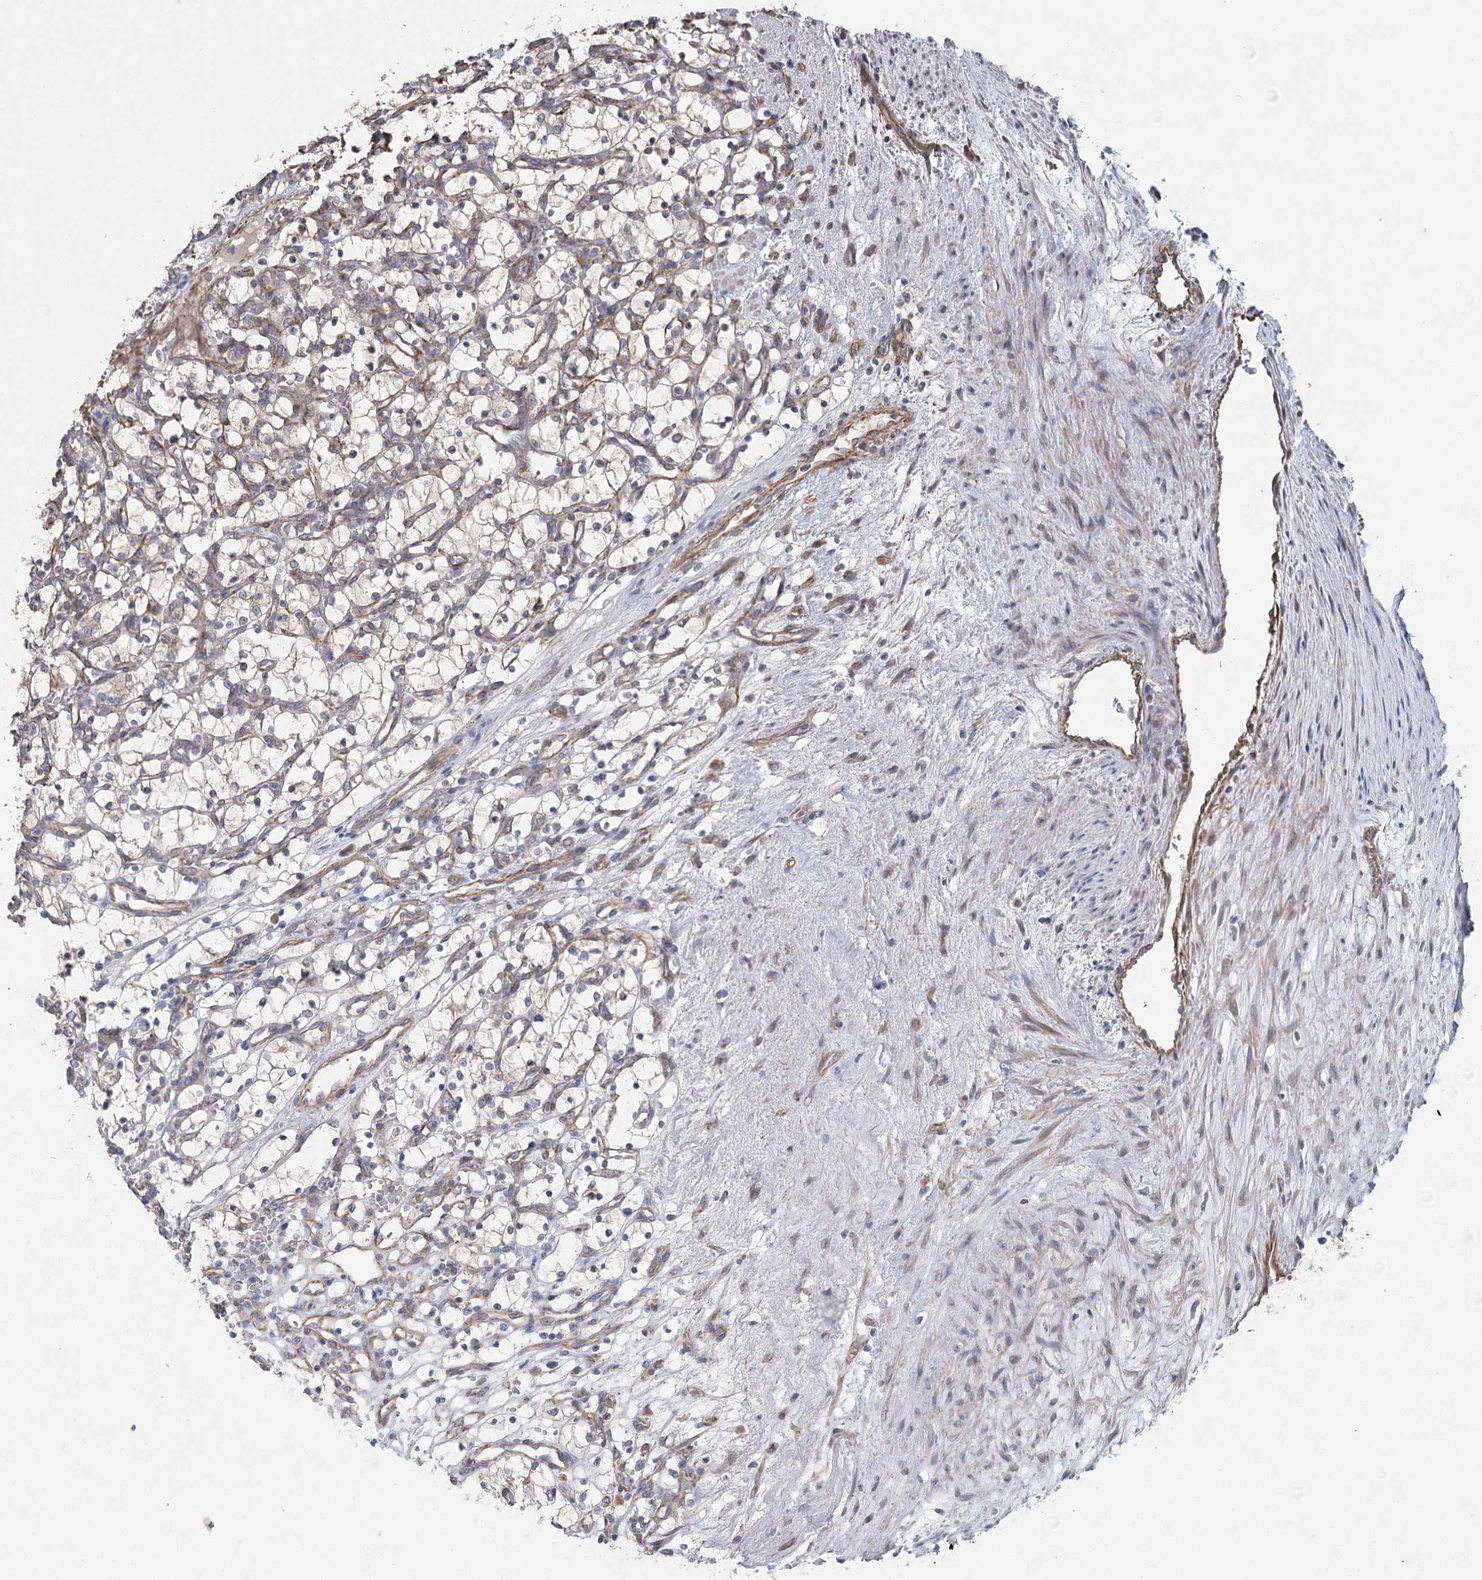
{"staining": {"intensity": "negative", "quantity": "none", "location": "none"}, "tissue": "renal cancer", "cell_type": "Tumor cells", "image_type": "cancer", "snomed": [{"axis": "morphology", "description": "Adenocarcinoma, NOS"}, {"axis": "topography", "description": "Kidney"}], "caption": "A micrograph of human renal cancer is negative for staining in tumor cells.", "gene": "RWDD4", "patient": {"sex": "female", "age": 69}}